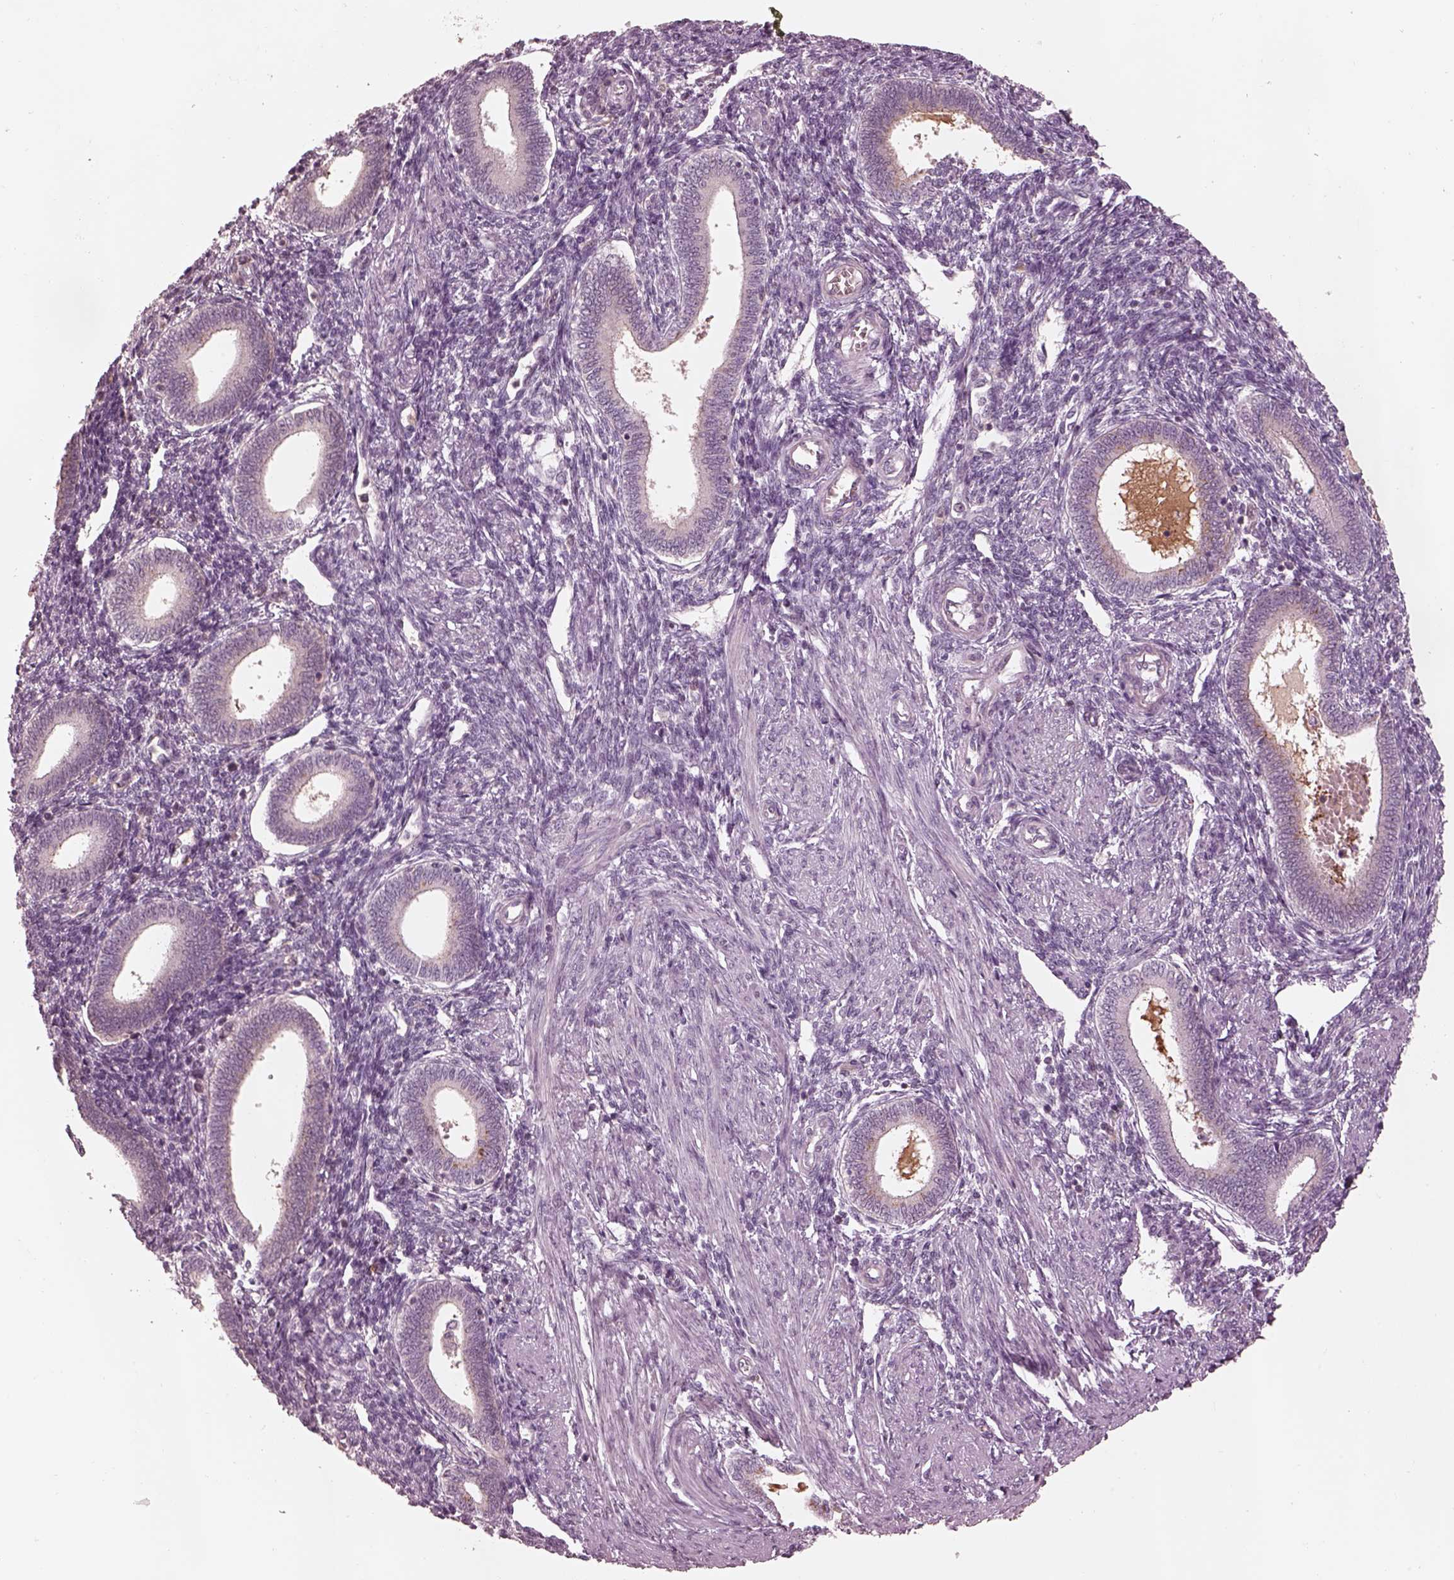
{"staining": {"intensity": "negative", "quantity": "none", "location": "none"}, "tissue": "endometrium", "cell_type": "Cells in endometrial stroma", "image_type": "normal", "snomed": [{"axis": "morphology", "description": "Normal tissue, NOS"}, {"axis": "topography", "description": "Endometrium"}], "caption": "High magnification brightfield microscopy of unremarkable endometrium stained with DAB (brown) and counterstained with hematoxylin (blue): cells in endometrial stroma show no significant expression. The staining was performed using DAB to visualize the protein expression in brown, while the nuclei were stained in blue with hematoxylin (Magnification: 20x).", "gene": "KCNA2", "patient": {"sex": "female", "age": 42}}